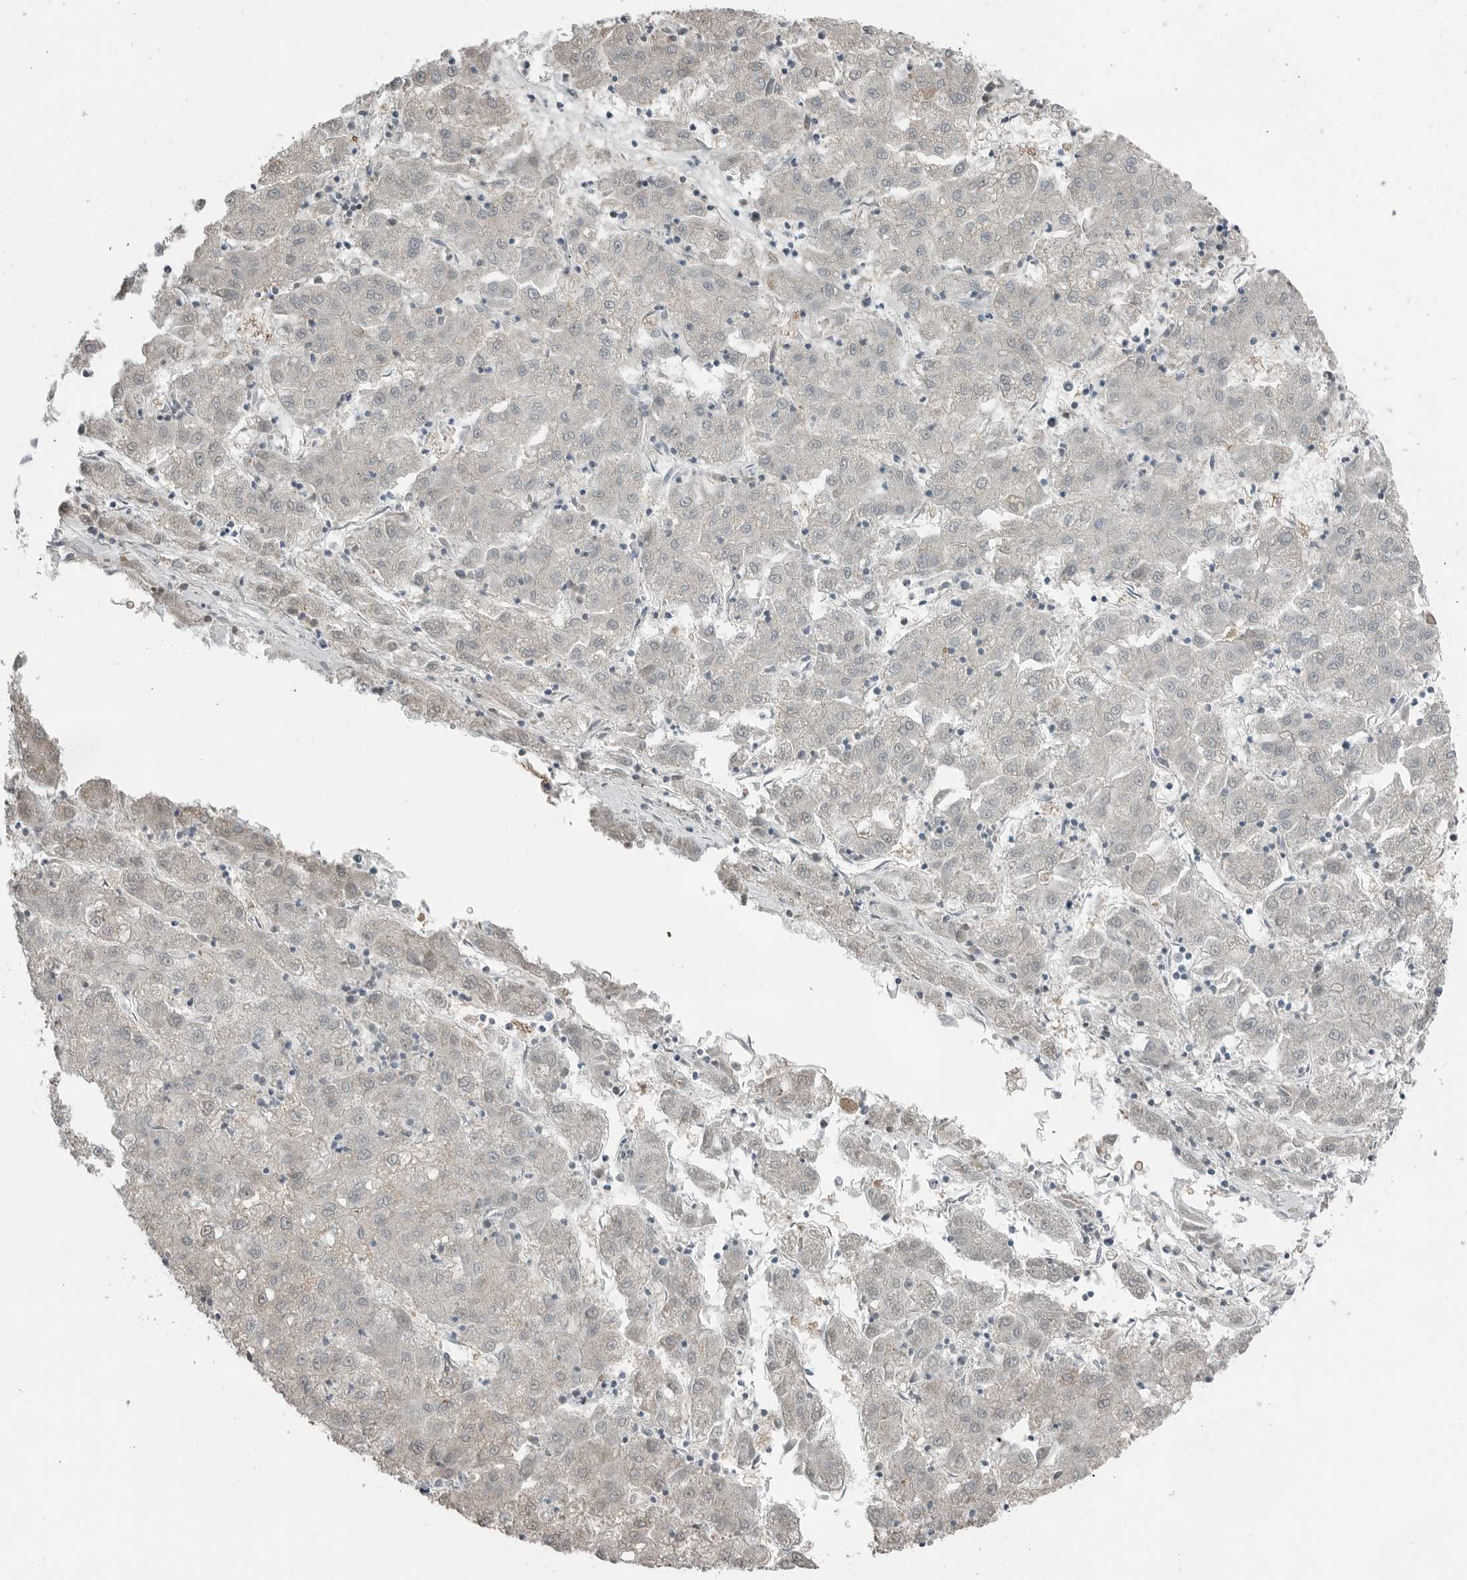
{"staining": {"intensity": "negative", "quantity": "none", "location": "none"}, "tissue": "liver cancer", "cell_type": "Tumor cells", "image_type": "cancer", "snomed": [{"axis": "morphology", "description": "Carcinoma, Hepatocellular, NOS"}, {"axis": "topography", "description": "Liver"}], "caption": "There is no significant positivity in tumor cells of liver cancer (hepatocellular carcinoma).", "gene": "BLZF1", "patient": {"sex": "male", "age": 72}}